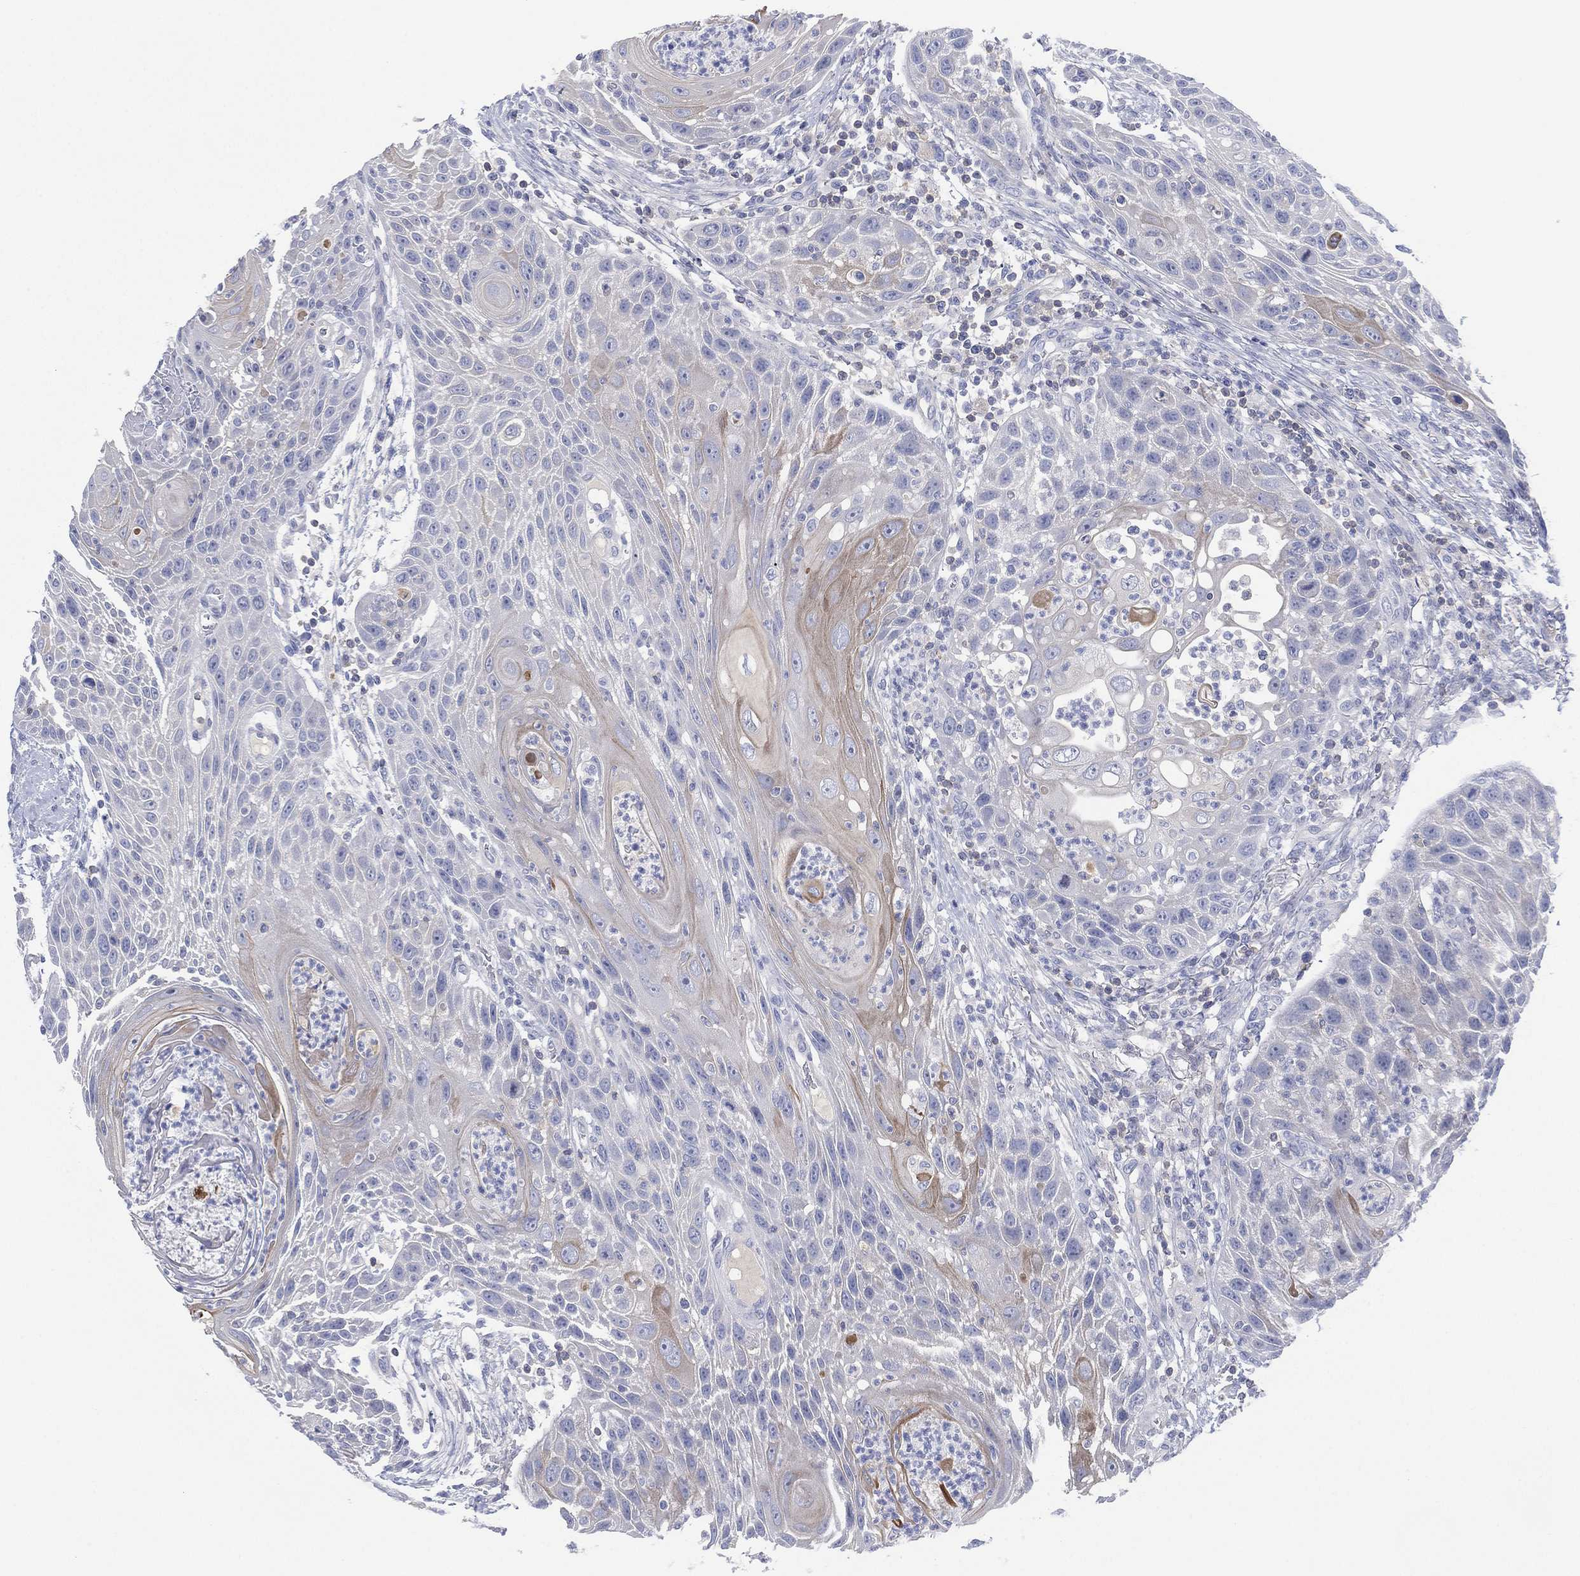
{"staining": {"intensity": "weak", "quantity": "<25%", "location": "cytoplasmic/membranous"}, "tissue": "head and neck cancer", "cell_type": "Tumor cells", "image_type": "cancer", "snomed": [{"axis": "morphology", "description": "Squamous cell carcinoma, NOS"}, {"axis": "topography", "description": "Head-Neck"}], "caption": "High power microscopy photomicrograph of an IHC micrograph of head and neck cancer (squamous cell carcinoma), revealing no significant expression in tumor cells.", "gene": "SEPTIN1", "patient": {"sex": "male", "age": 69}}